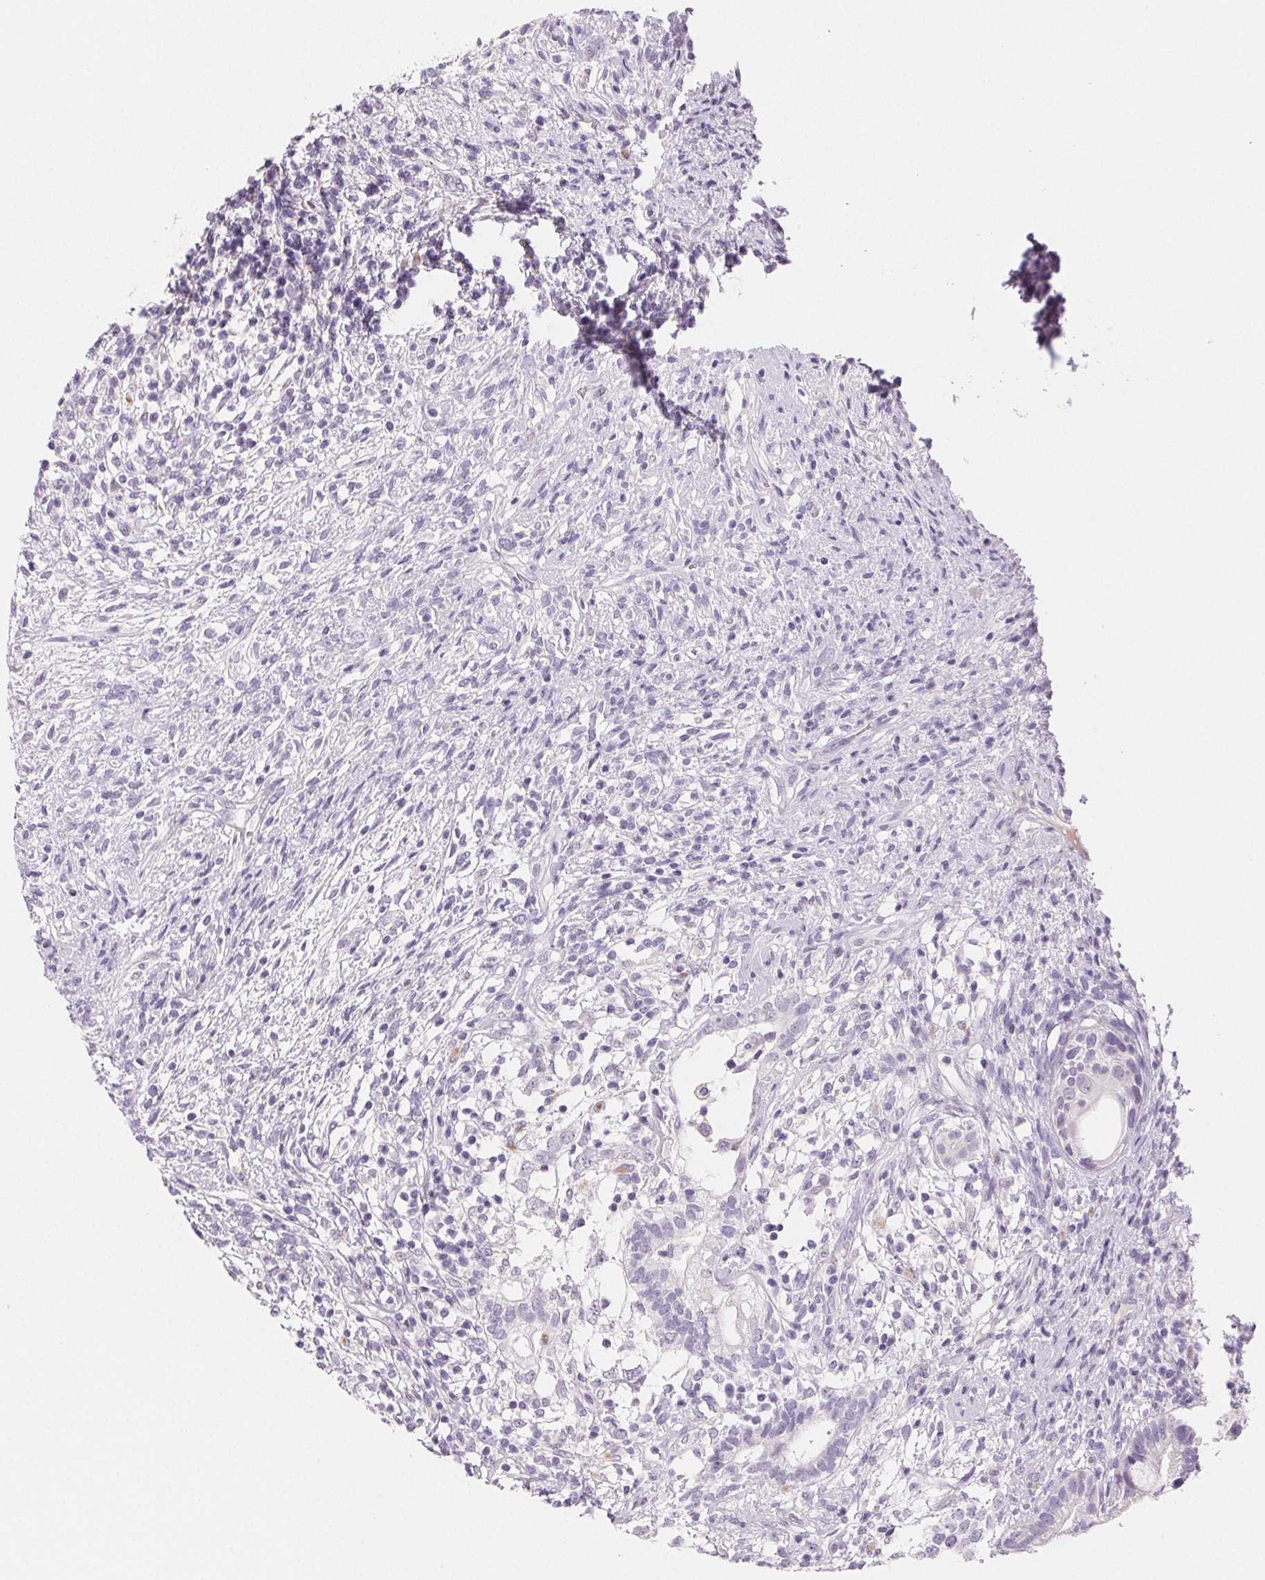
{"staining": {"intensity": "negative", "quantity": "none", "location": "none"}, "tissue": "testis cancer", "cell_type": "Tumor cells", "image_type": "cancer", "snomed": [{"axis": "morphology", "description": "Seminoma, NOS"}, {"axis": "morphology", "description": "Carcinoma, Embryonal, NOS"}, {"axis": "topography", "description": "Testis"}], "caption": "A high-resolution histopathology image shows immunohistochemistry (IHC) staining of testis cancer (embryonal carcinoma), which exhibits no significant expression in tumor cells.", "gene": "BPIFB2", "patient": {"sex": "male", "age": 41}}